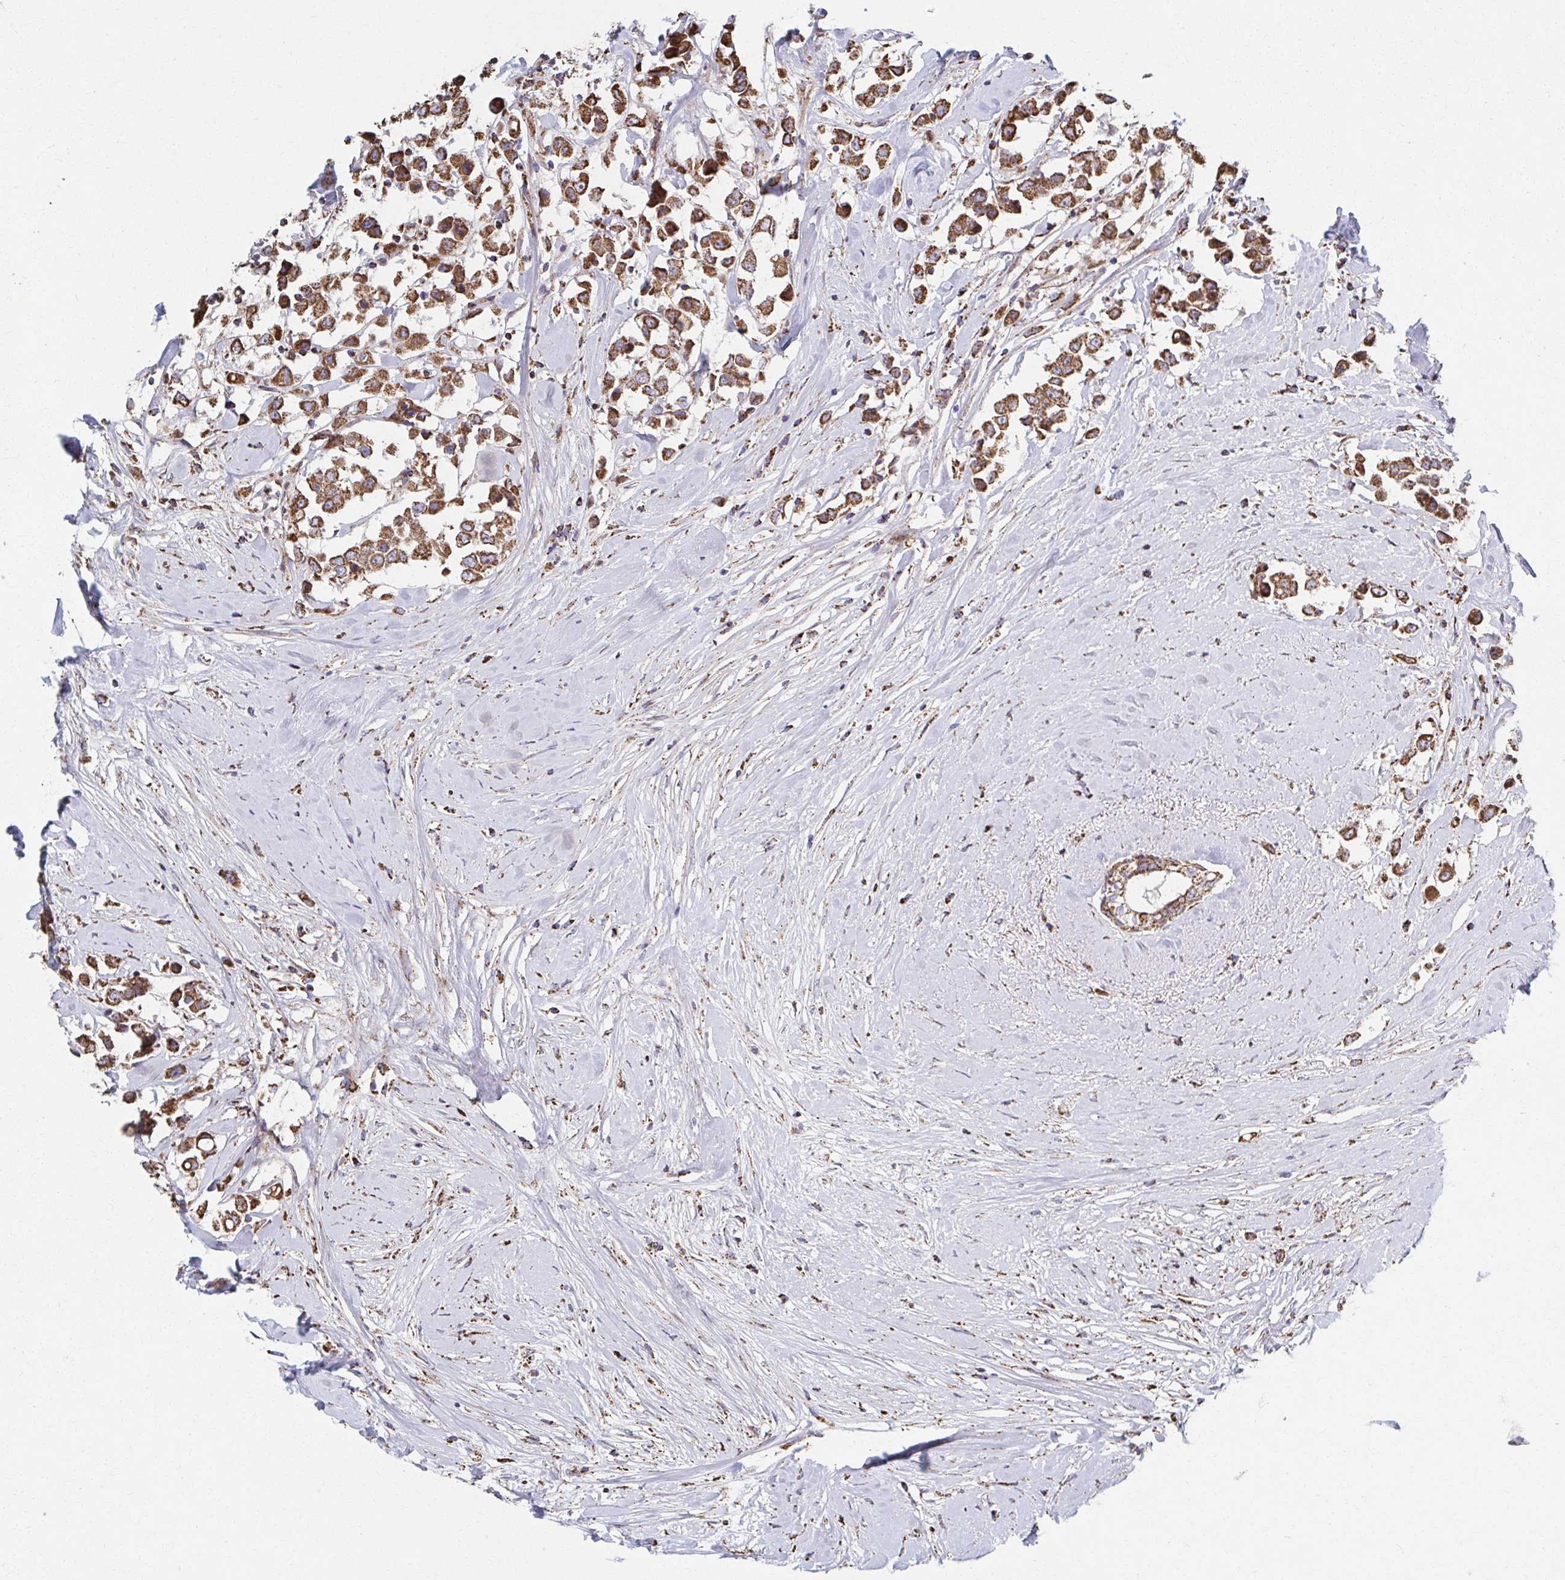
{"staining": {"intensity": "strong", "quantity": ">75%", "location": "cytoplasmic/membranous"}, "tissue": "breast cancer", "cell_type": "Tumor cells", "image_type": "cancer", "snomed": [{"axis": "morphology", "description": "Duct carcinoma"}, {"axis": "topography", "description": "Breast"}], "caption": "Breast cancer (intraductal carcinoma) tissue shows strong cytoplasmic/membranous positivity in approximately >75% of tumor cells", "gene": "SAT1", "patient": {"sex": "female", "age": 61}}